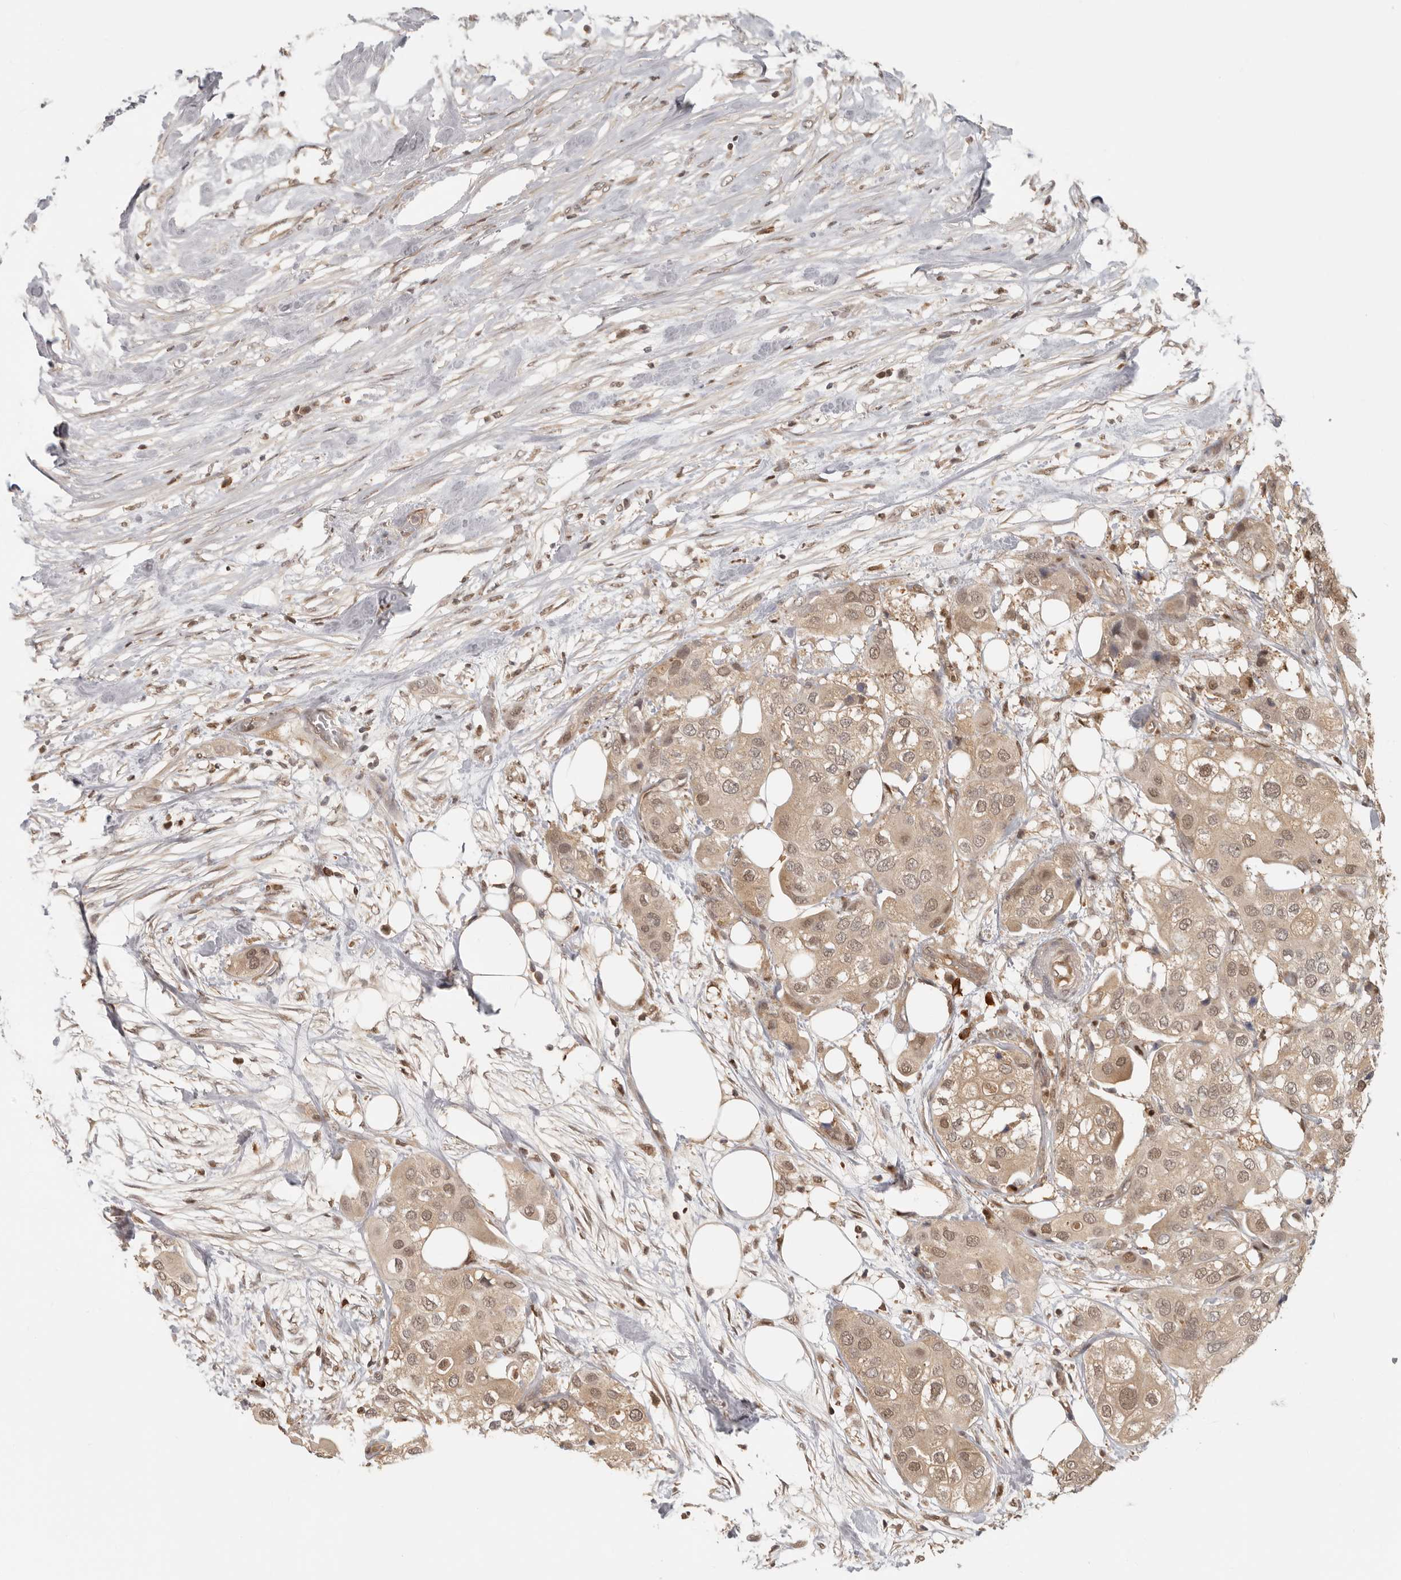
{"staining": {"intensity": "weak", "quantity": ">75%", "location": "cytoplasmic/membranous,nuclear"}, "tissue": "urothelial cancer", "cell_type": "Tumor cells", "image_type": "cancer", "snomed": [{"axis": "morphology", "description": "Urothelial carcinoma, High grade"}, {"axis": "topography", "description": "Urinary bladder"}], "caption": "High-grade urothelial carcinoma stained with a protein marker demonstrates weak staining in tumor cells.", "gene": "PSMA5", "patient": {"sex": "male", "age": 64}}